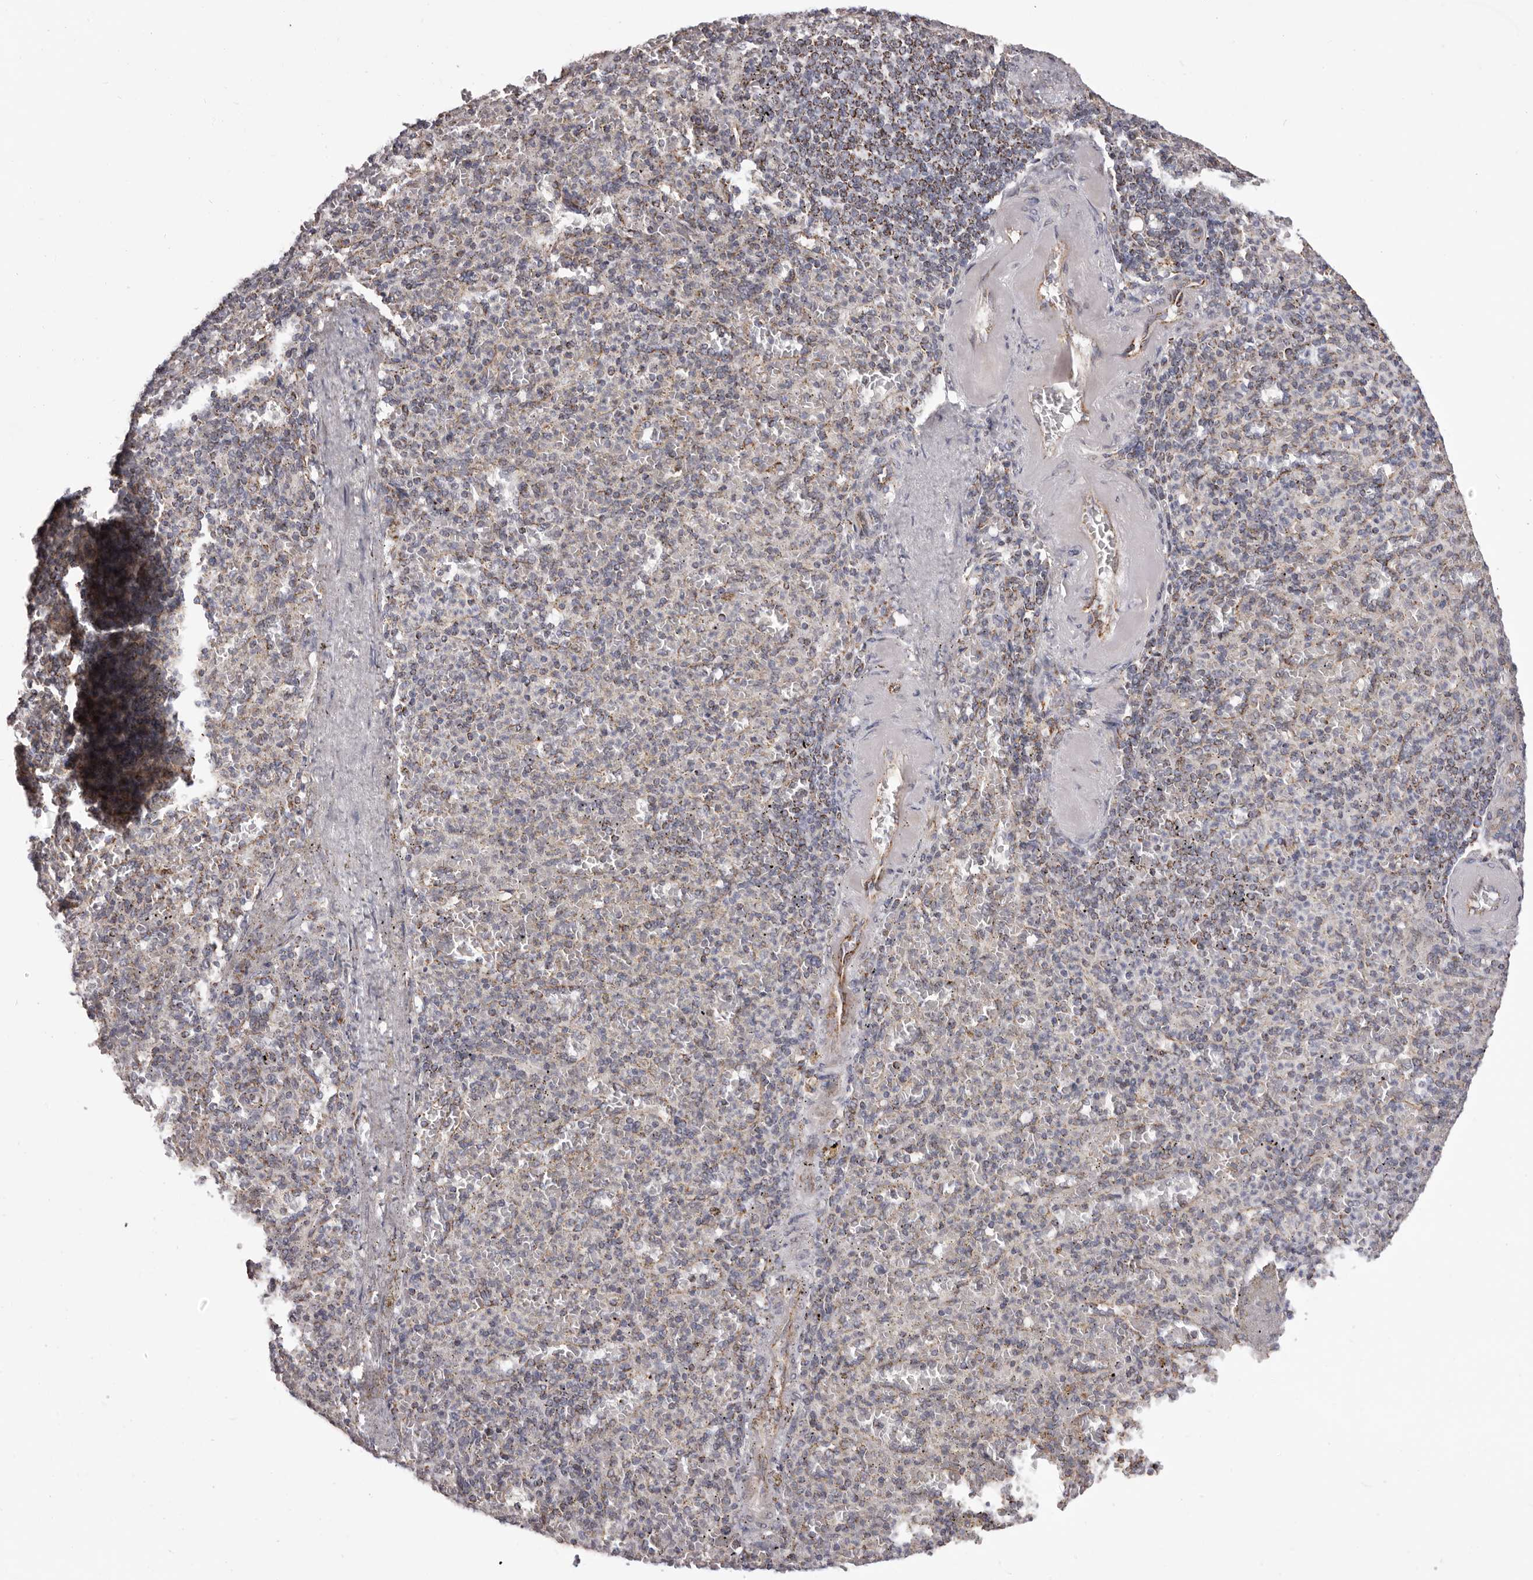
{"staining": {"intensity": "weak", "quantity": "25%-75%", "location": "cytoplasmic/membranous"}, "tissue": "spleen", "cell_type": "Cells in red pulp", "image_type": "normal", "snomed": [{"axis": "morphology", "description": "Normal tissue, NOS"}, {"axis": "topography", "description": "Spleen"}], "caption": "Brown immunohistochemical staining in benign human spleen displays weak cytoplasmic/membranous staining in about 25%-75% of cells in red pulp.", "gene": "CHRM2", "patient": {"sex": "female", "age": 74}}